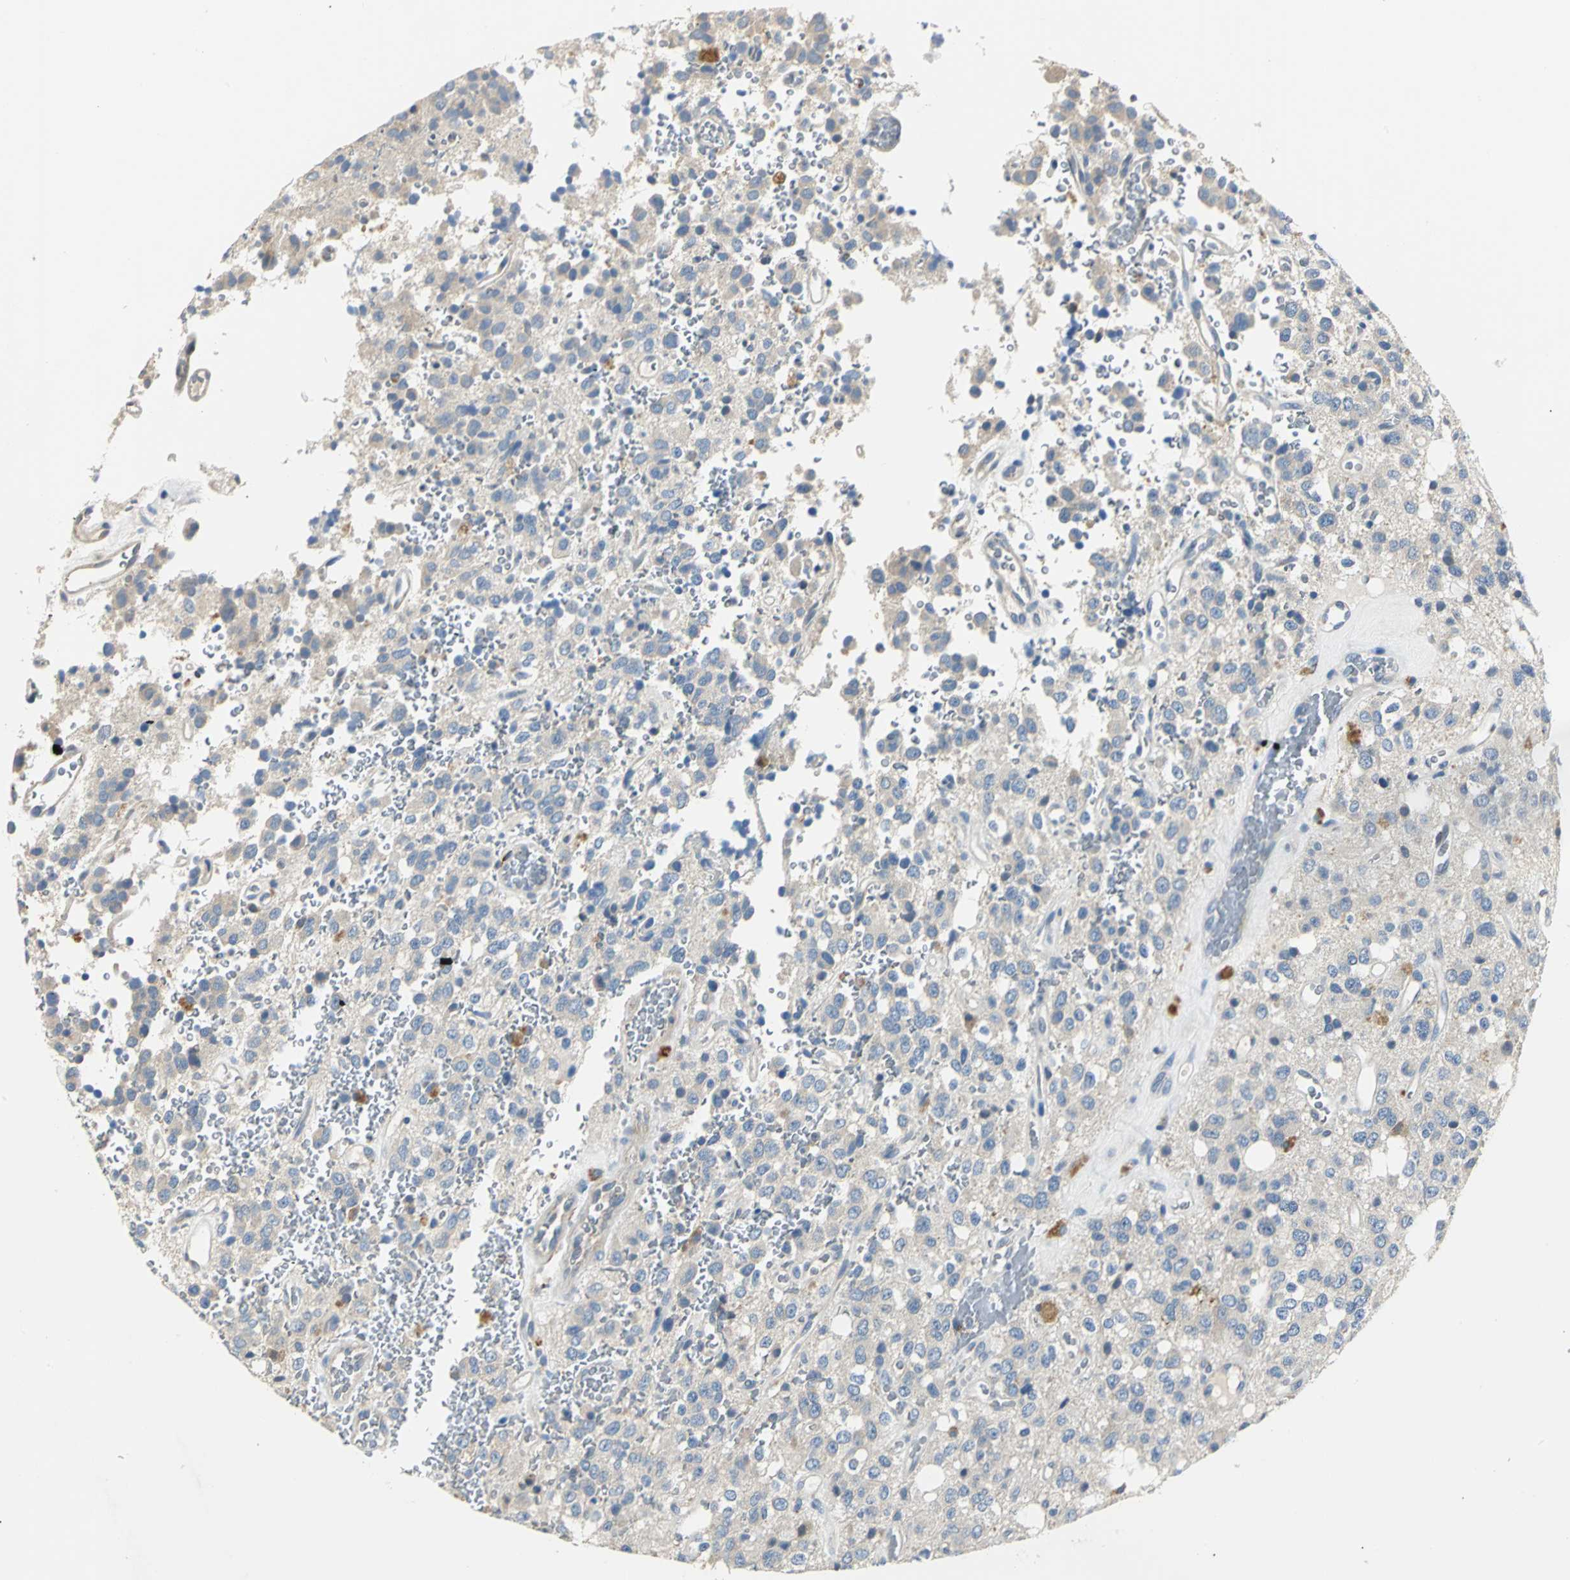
{"staining": {"intensity": "weak", "quantity": "25%-75%", "location": "cytoplasmic/membranous"}, "tissue": "glioma", "cell_type": "Tumor cells", "image_type": "cancer", "snomed": [{"axis": "morphology", "description": "Glioma, malignant, High grade"}, {"axis": "topography", "description": "Brain"}], "caption": "Tumor cells reveal low levels of weak cytoplasmic/membranous staining in about 25%-75% of cells in glioma.", "gene": "B3GNT2", "patient": {"sex": "male", "age": 47}}